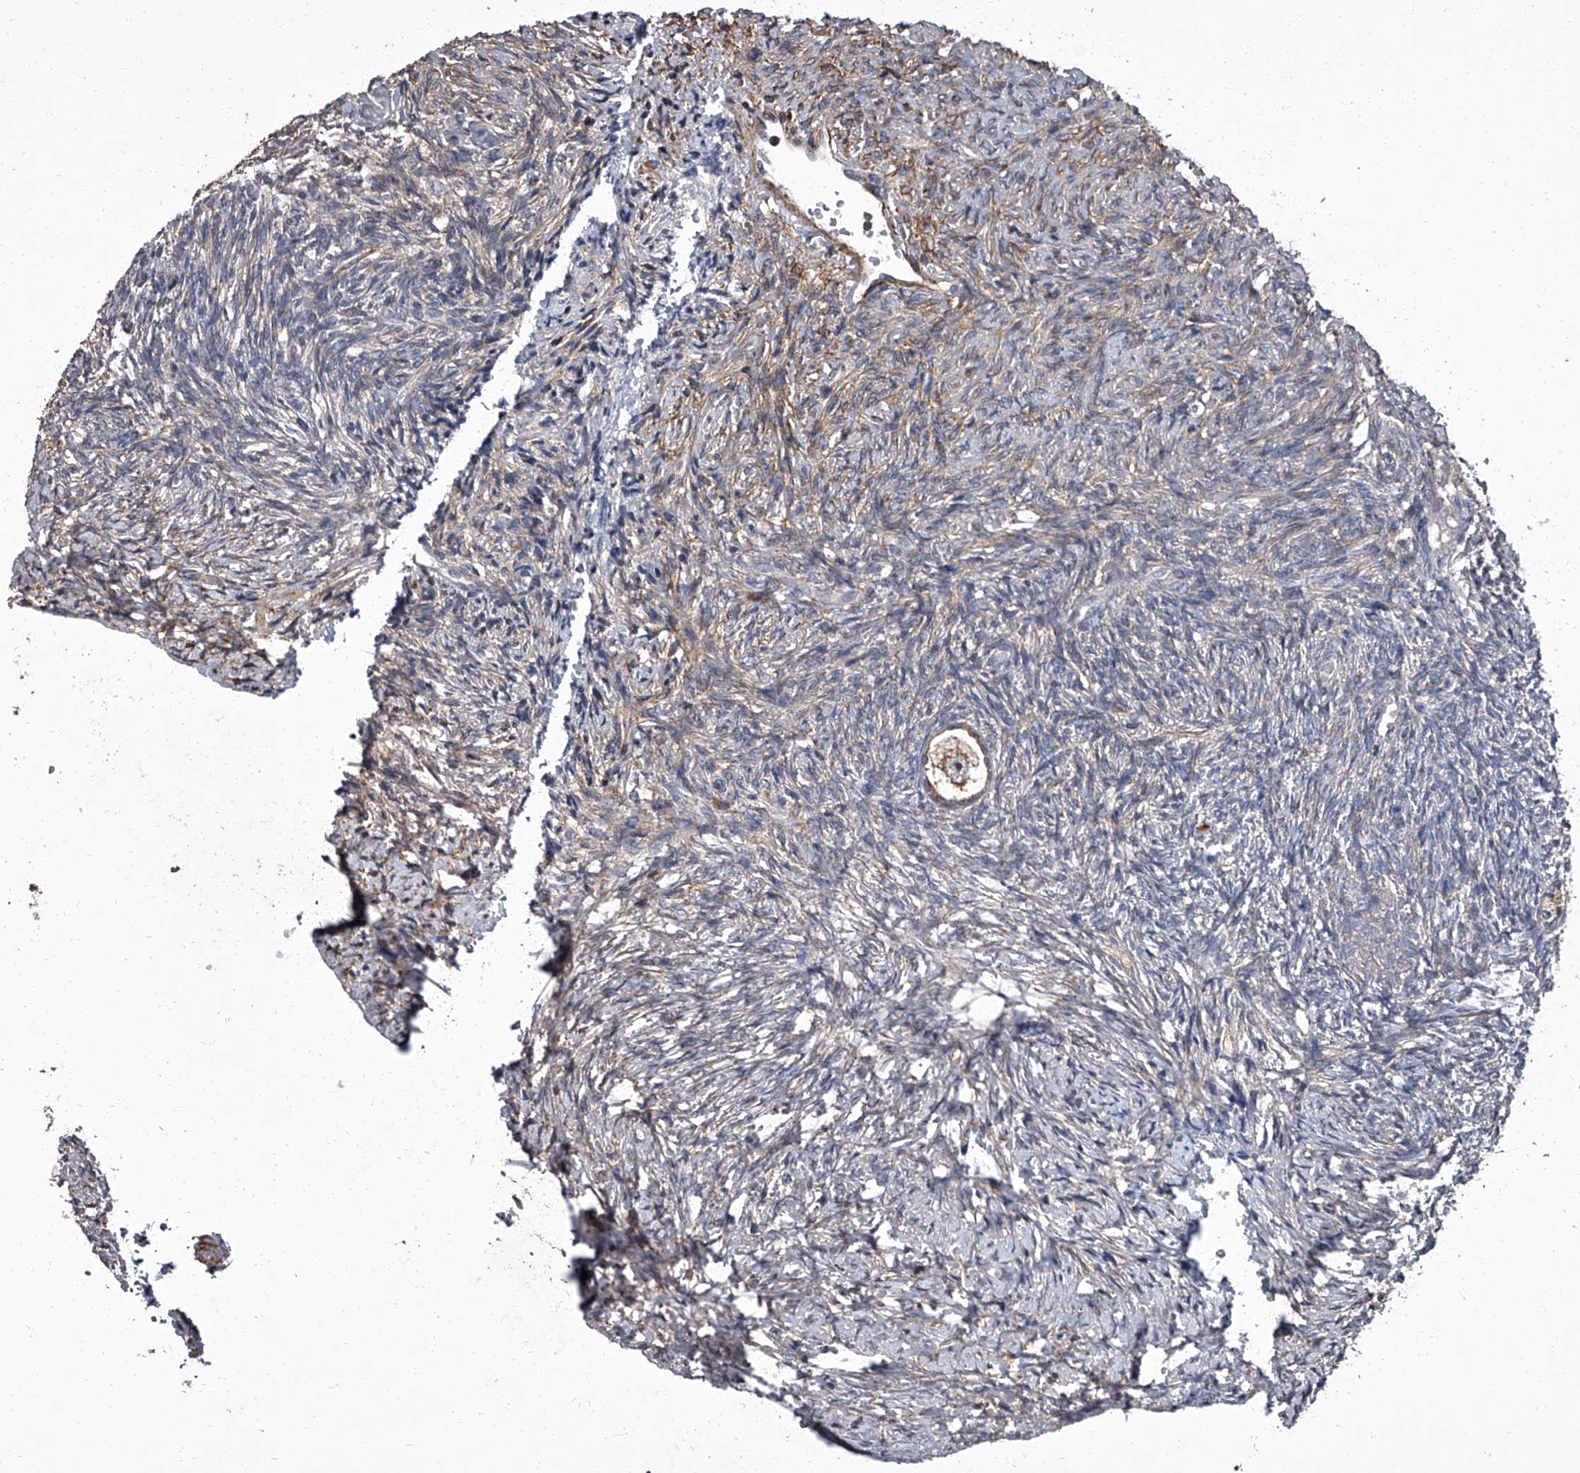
{"staining": {"intensity": "weak", "quantity": "25%-75%", "location": "cytoplasmic/membranous"}, "tissue": "ovary", "cell_type": "Follicle cells", "image_type": "normal", "snomed": [{"axis": "morphology", "description": "Normal tissue, NOS"}, {"axis": "topography", "description": "Ovary"}], "caption": "Protein expression analysis of unremarkable human ovary reveals weak cytoplasmic/membranous positivity in about 25%-75% of follicle cells.", "gene": "SIRT4", "patient": {"sex": "female", "age": 41}}